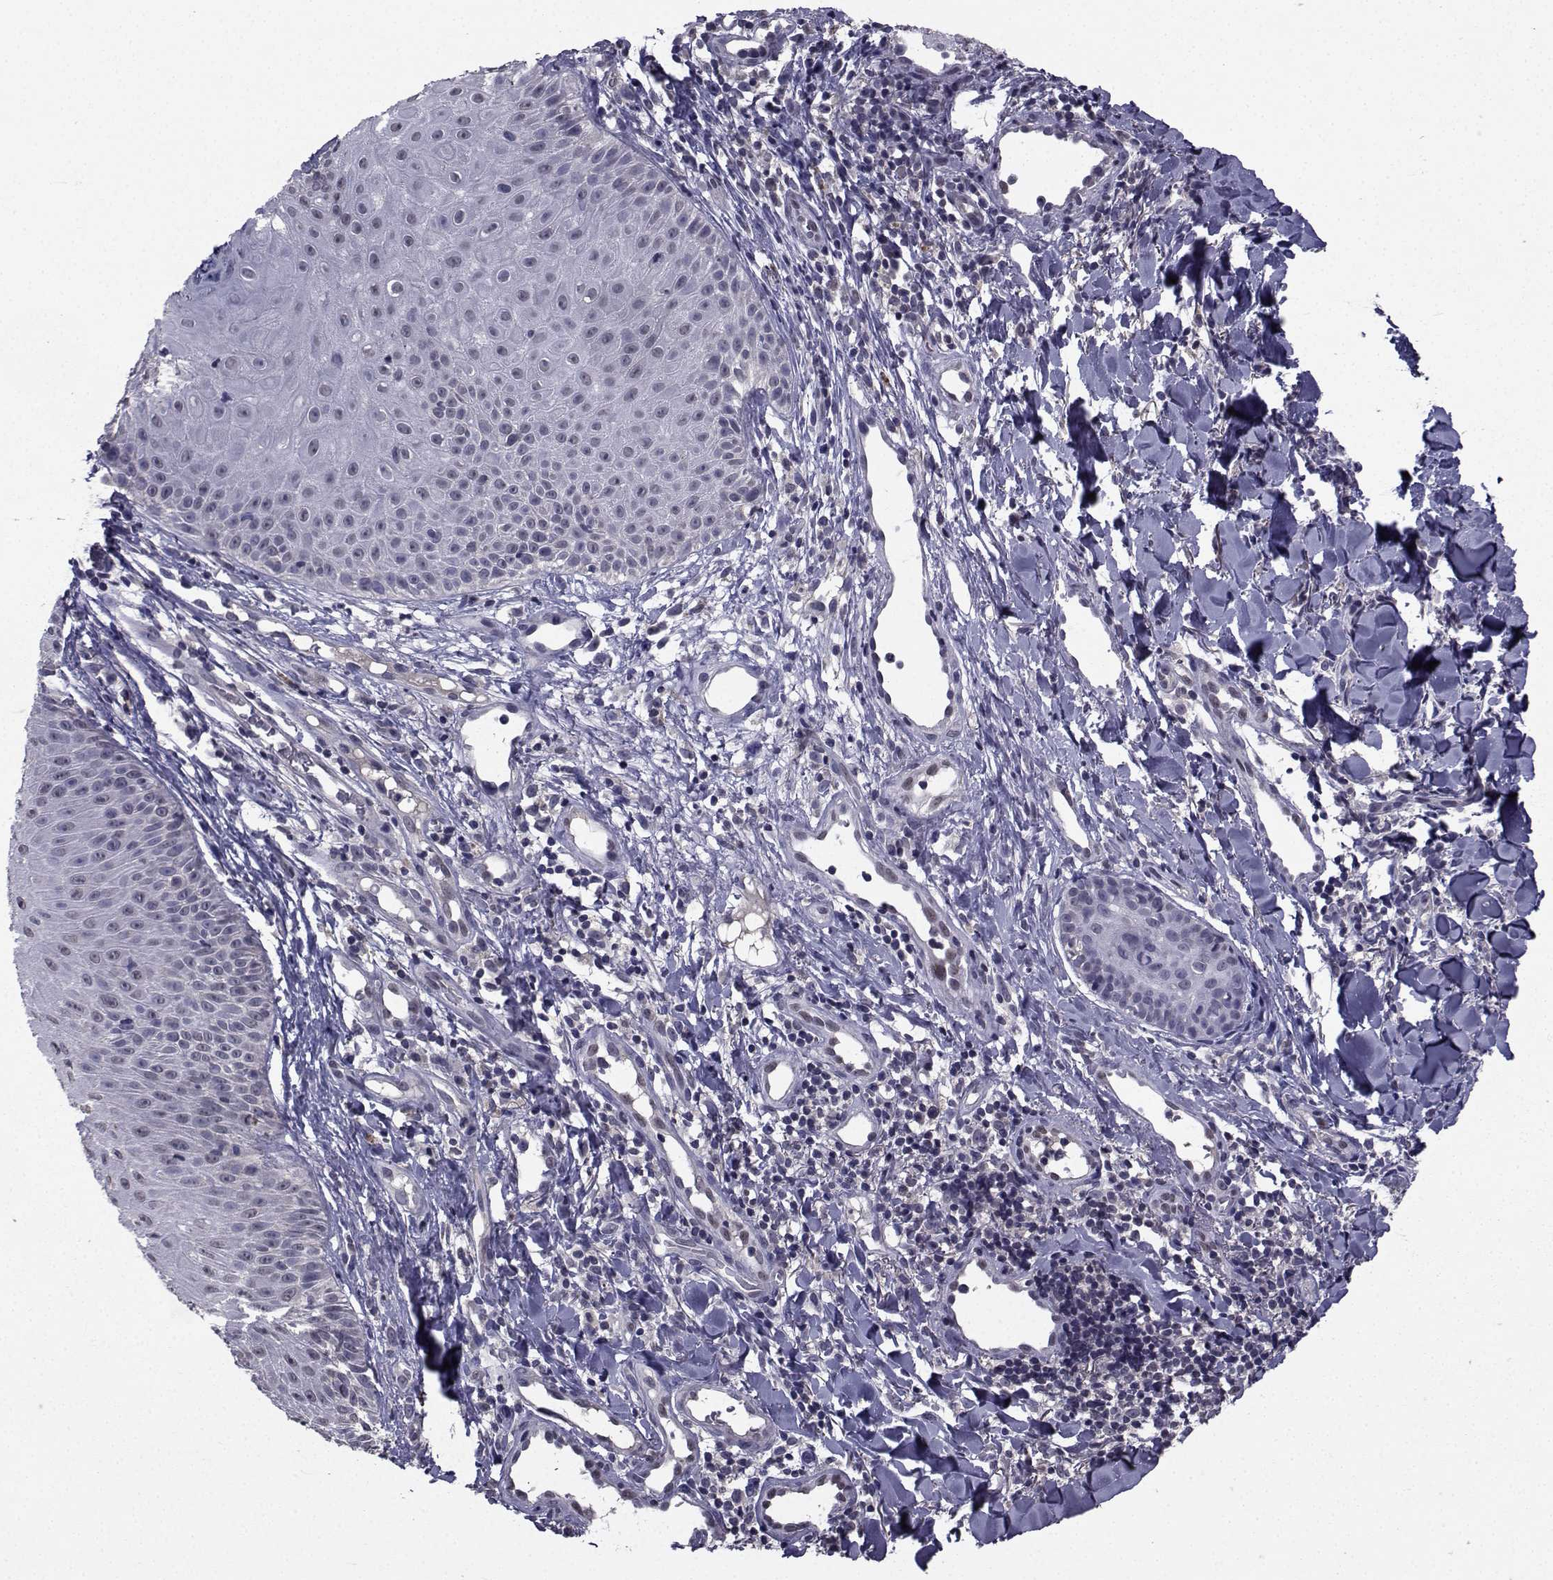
{"staining": {"intensity": "negative", "quantity": "none", "location": "none"}, "tissue": "melanoma", "cell_type": "Tumor cells", "image_type": "cancer", "snomed": [{"axis": "morphology", "description": "Malignant melanoma, NOS"}, {"axis": "topography", "description": "Skin"}], "caption": "DAB immunohistochemical staining of melanoma displays no significant expression in tumor cells. The staining was performed using DAB (3,3'-diaminobenzidine) to visualize the protein expression in brown, while the nuclei were stained in blue with hematoxylin (Magnification: 20x).", "gene": "CYP2S1", "patient": {"sex": "male", "age": 67}}